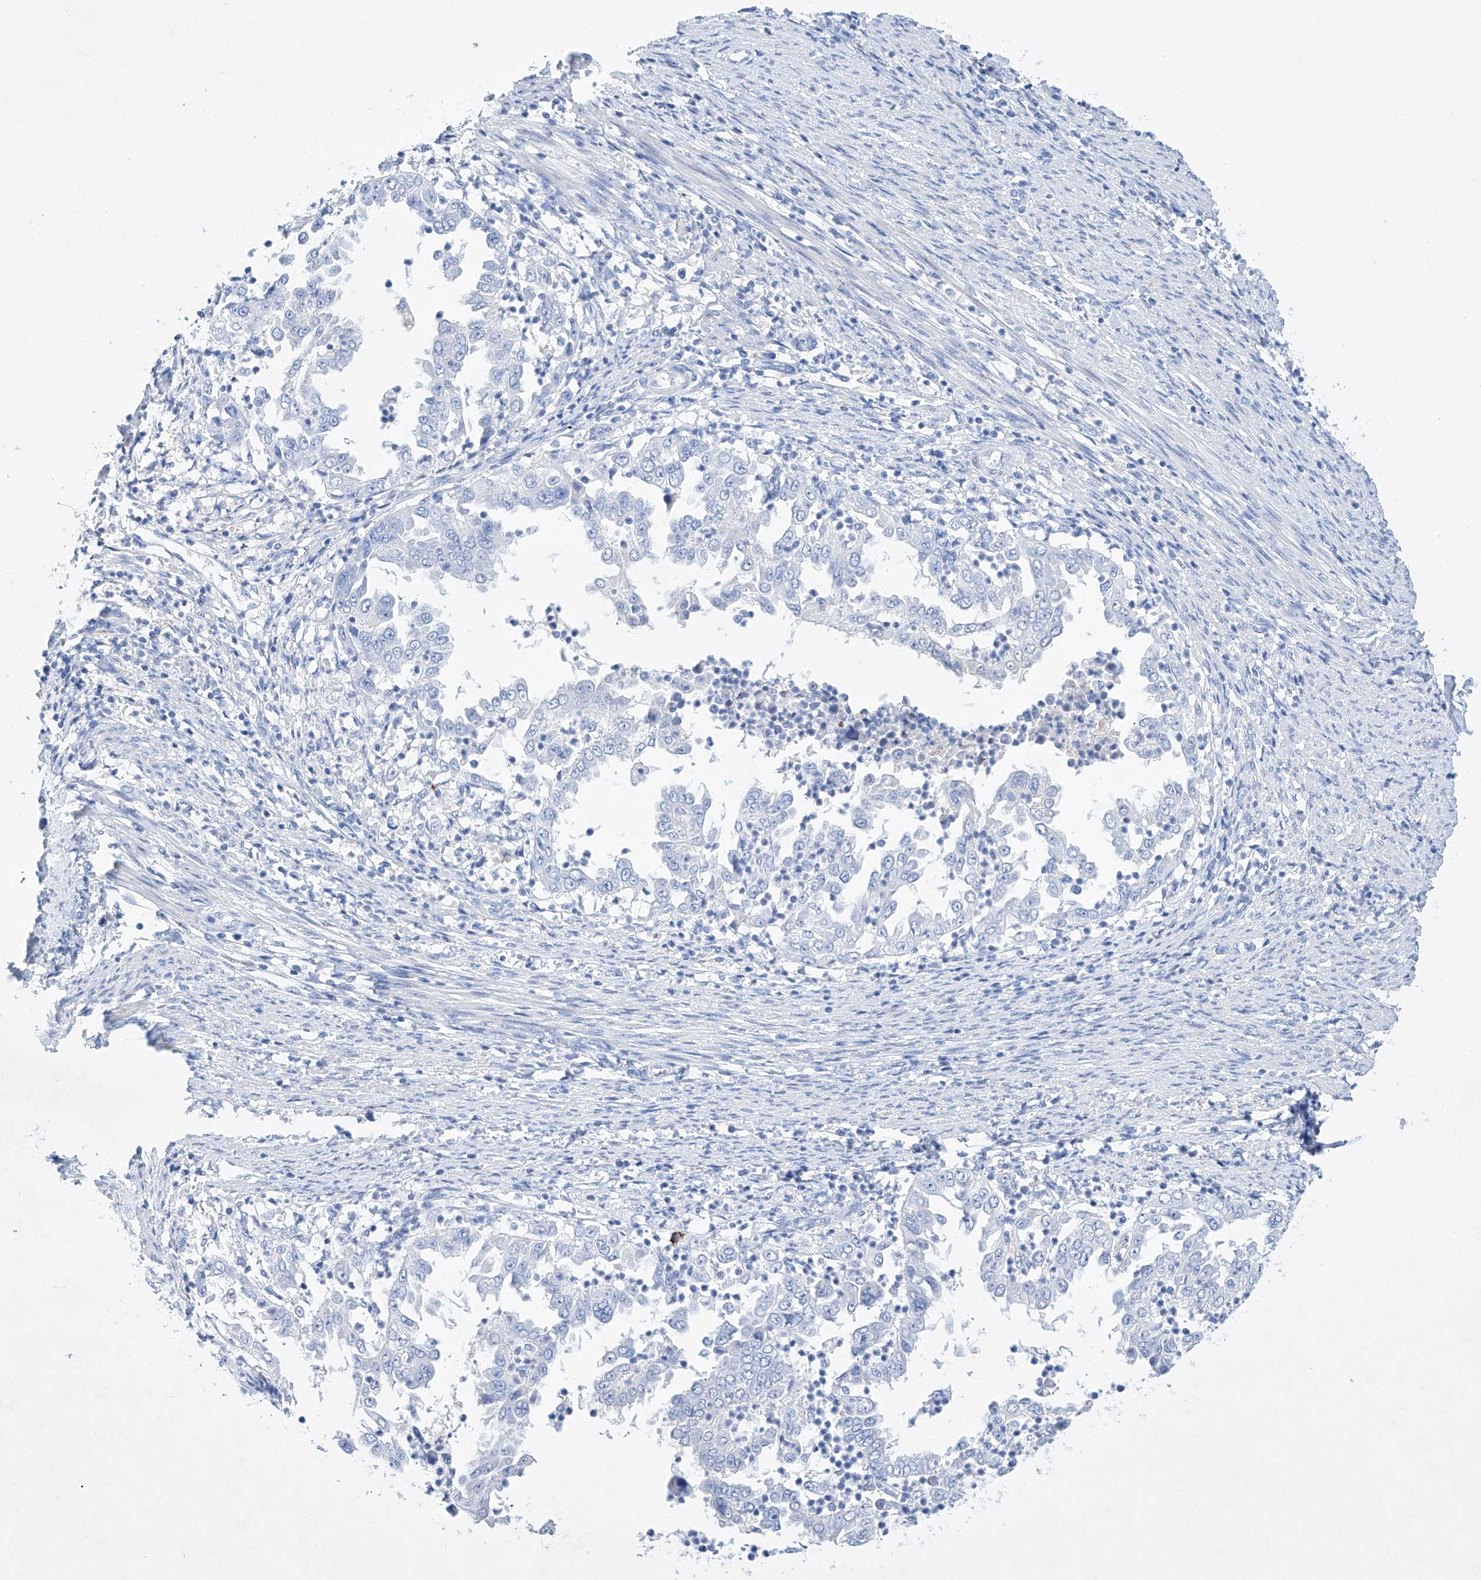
{"staining": {"intensity": "negative", "quantity": "none", "location": "none"}, "tissue": "endometrial cancer", "cell_type": "Tumor cells", "image_type": "cancer", "snomed": [{"axis": "morphology", "description": "Adenocarcinoma, NOS"}, {"axis": "topography", "description": "Endometrium"}], "caption": "Immunohistochemical staining of endometrial cancer displays no significant positivity in tumor cells.", "gene": "LURAP1", "patient": {"sex": "female", "age": 85}}